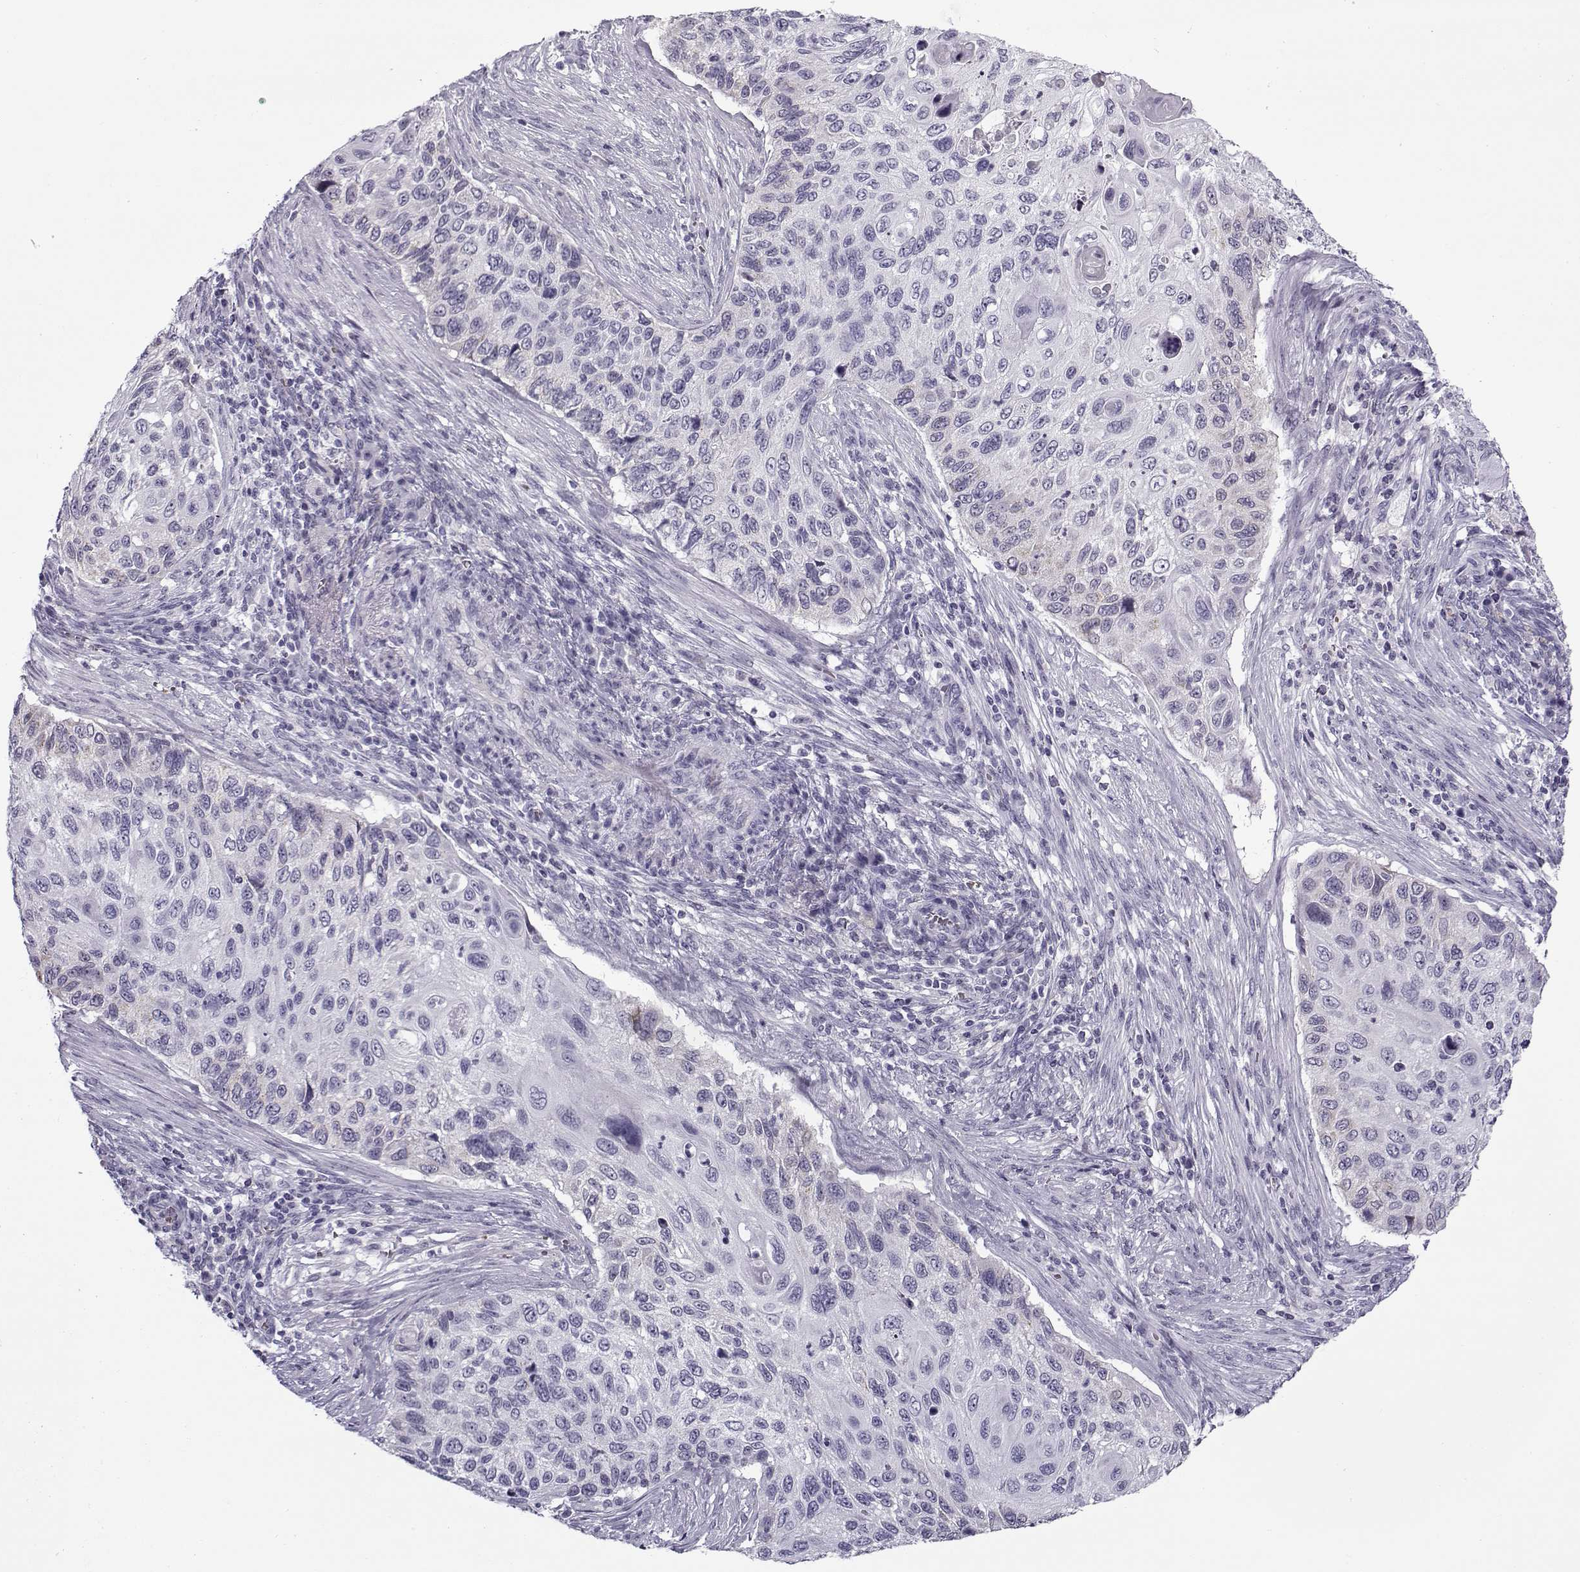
{"staining": {"intensity": "negative", "quantity": "none", "location": "none"}, "tissue": "cervical cancer", "cell_type": "Tumor cells", "image_type": "cancer", "snomed": [{"axis": "morphology", "description": "Squamous cell carcinoma, NOS"}, {"axis": "topography", "description": "Cervix"}], "caption": "Image shows no protein staining in tumor cells of cervical squamous cell carcinoma tissue.", "gene": "SNCA", "patient": {"sex": "female", "age": 70}}